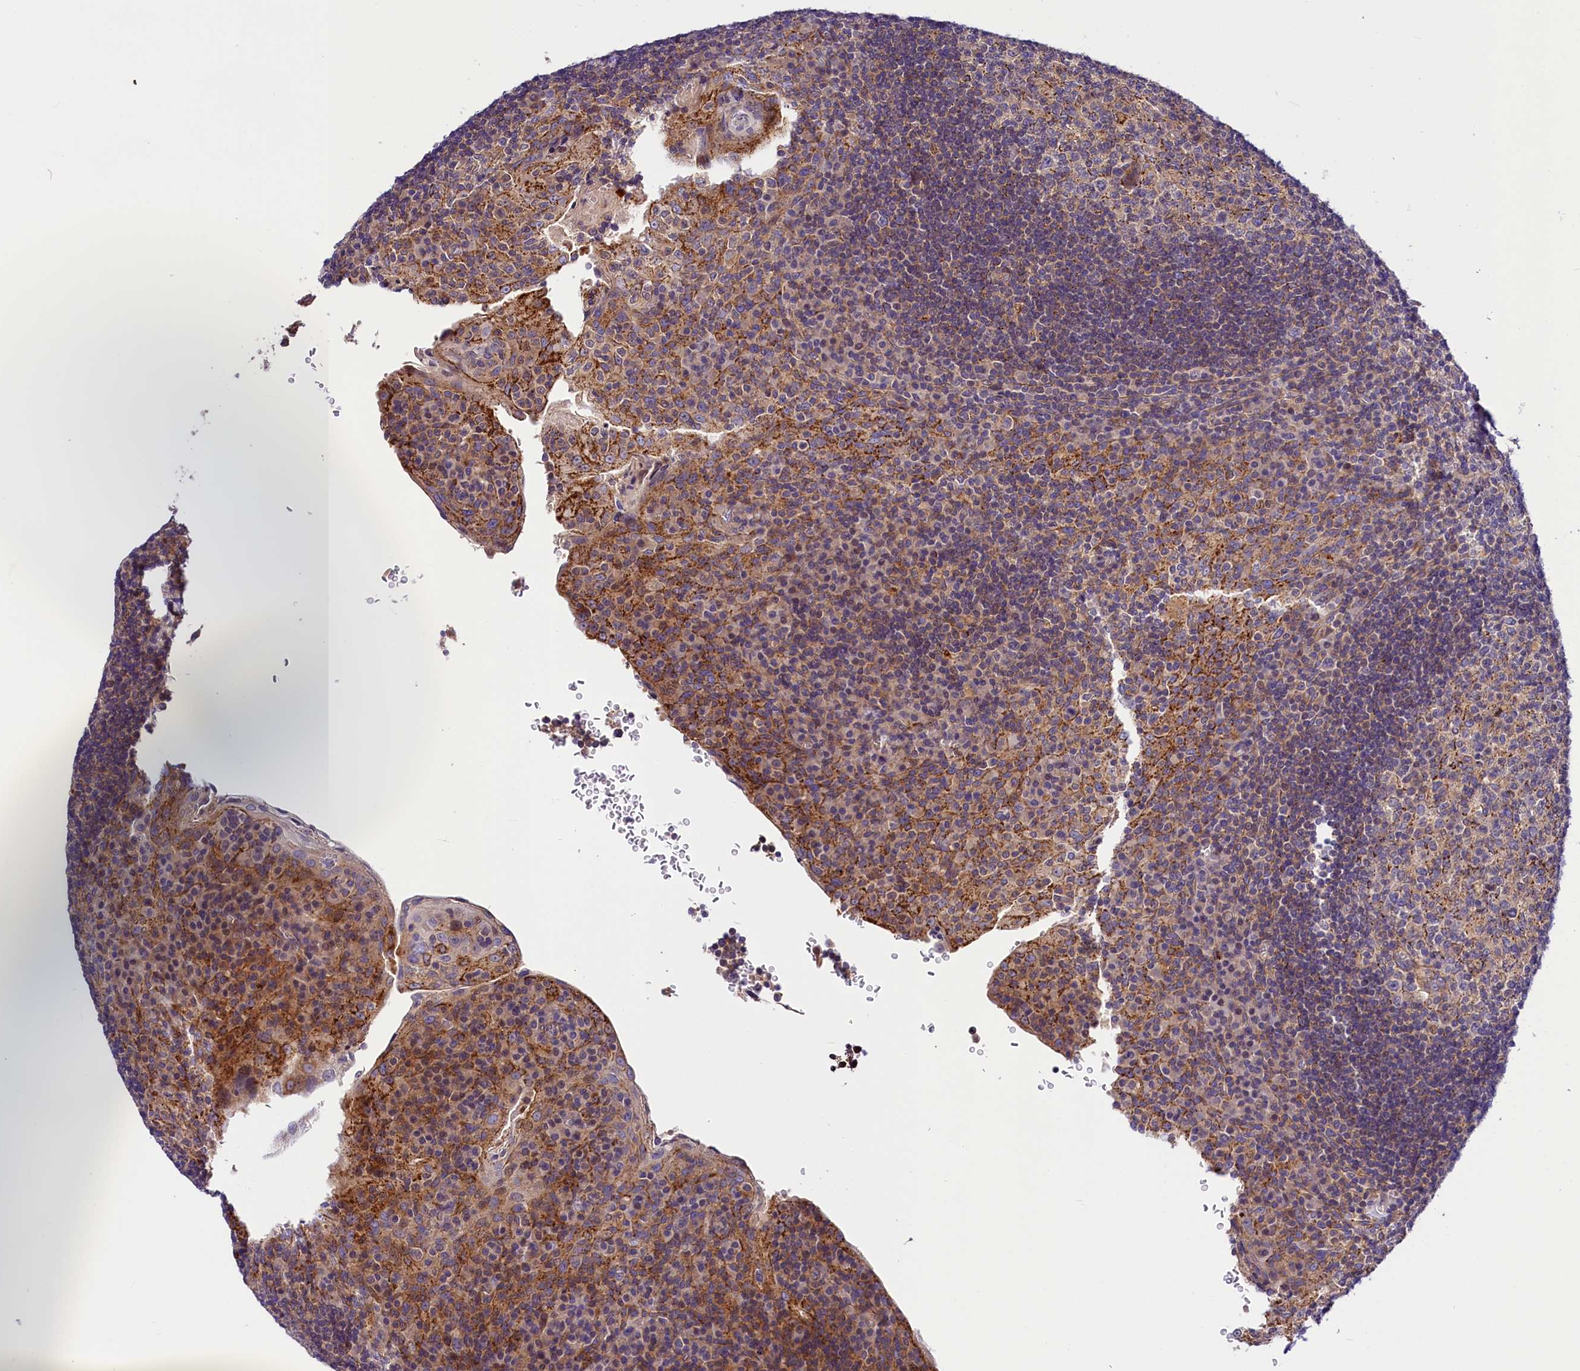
{"staining": {"intensity": "moderate", "quantity": "<25%", "location": "cytoplasmic/membranous"}, "tissue": "tonsil", "cell_type": "Germinal center cells", "image_type": "normal", "snomed": [{"axis": "morphology", "description": "Normal tissue, NOS"}, {"axis": "topography", "description": "Tonsil"}], "caption": "Immunohistochemical staining of unremarkable human tonsil demonstrates moderate cytoplasmic/membranous protein staining in about <25% of germinal center cells. (IHC, brightfield microscopy, high magnification).", "gene": "ARMC6", "patient": {"sex": "male", "age": 17}}